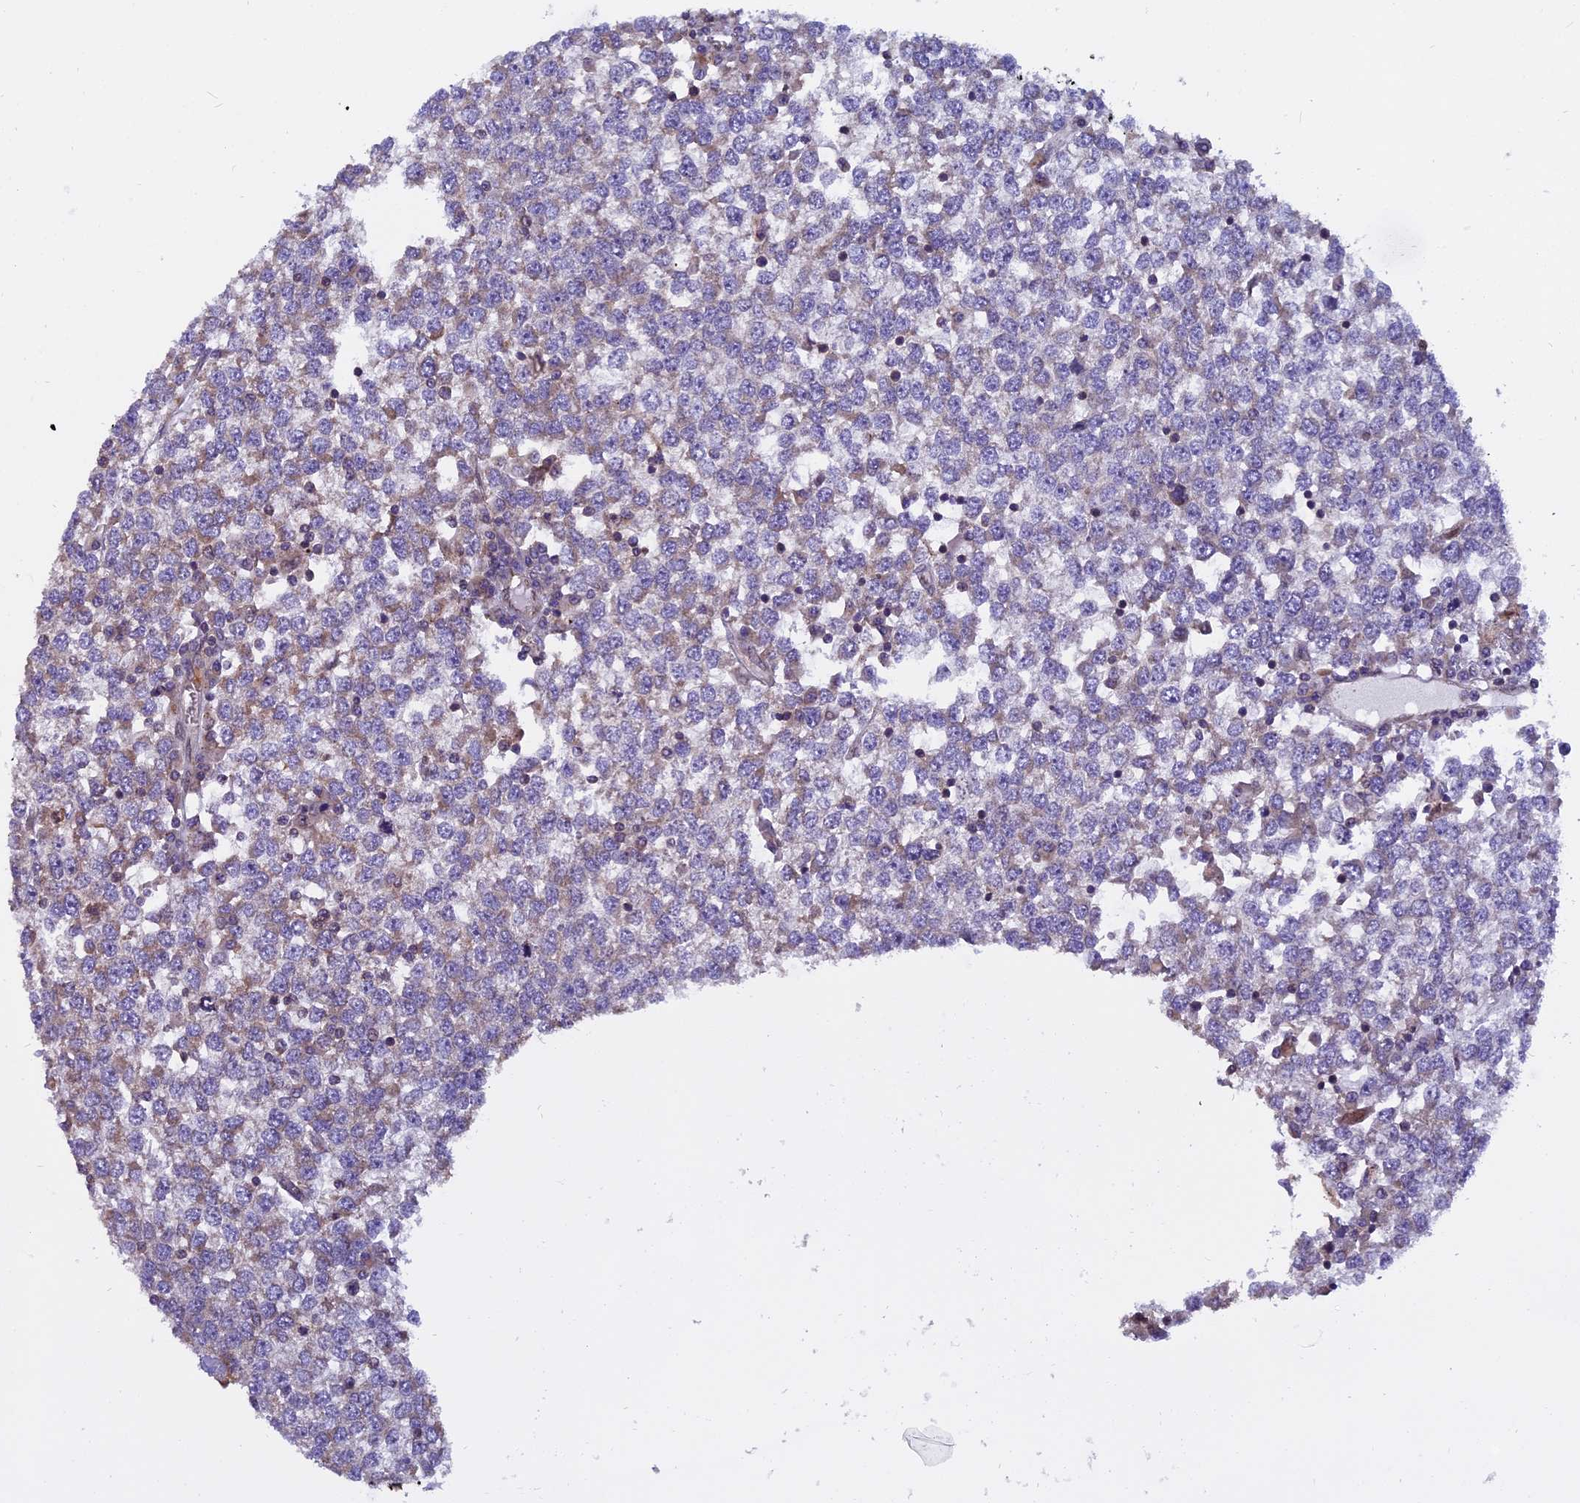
{"staining": {"intensity": "weak", "quantity": "25%-75%", "location": "cytoplasmic/membranous"}, "tissue": "testis cancer", "cell_type": "Tumor cells", "image_type": "cancer", "snomed": [{"axis": "morphology", "description": "Seminoma, NOS"}, {"axis": "topography", "description": "Testis"}], "caption": "DAB (3,3'-diaminobenzidine) immunohistochemical staining of human testis seminoma demonstrates weak cytoplasmic/membranous protein positivity in approximately 25%-75% of tumor cells.", "gene": "CHMP2A", "patient": {"sex": "male", "age": 65}}